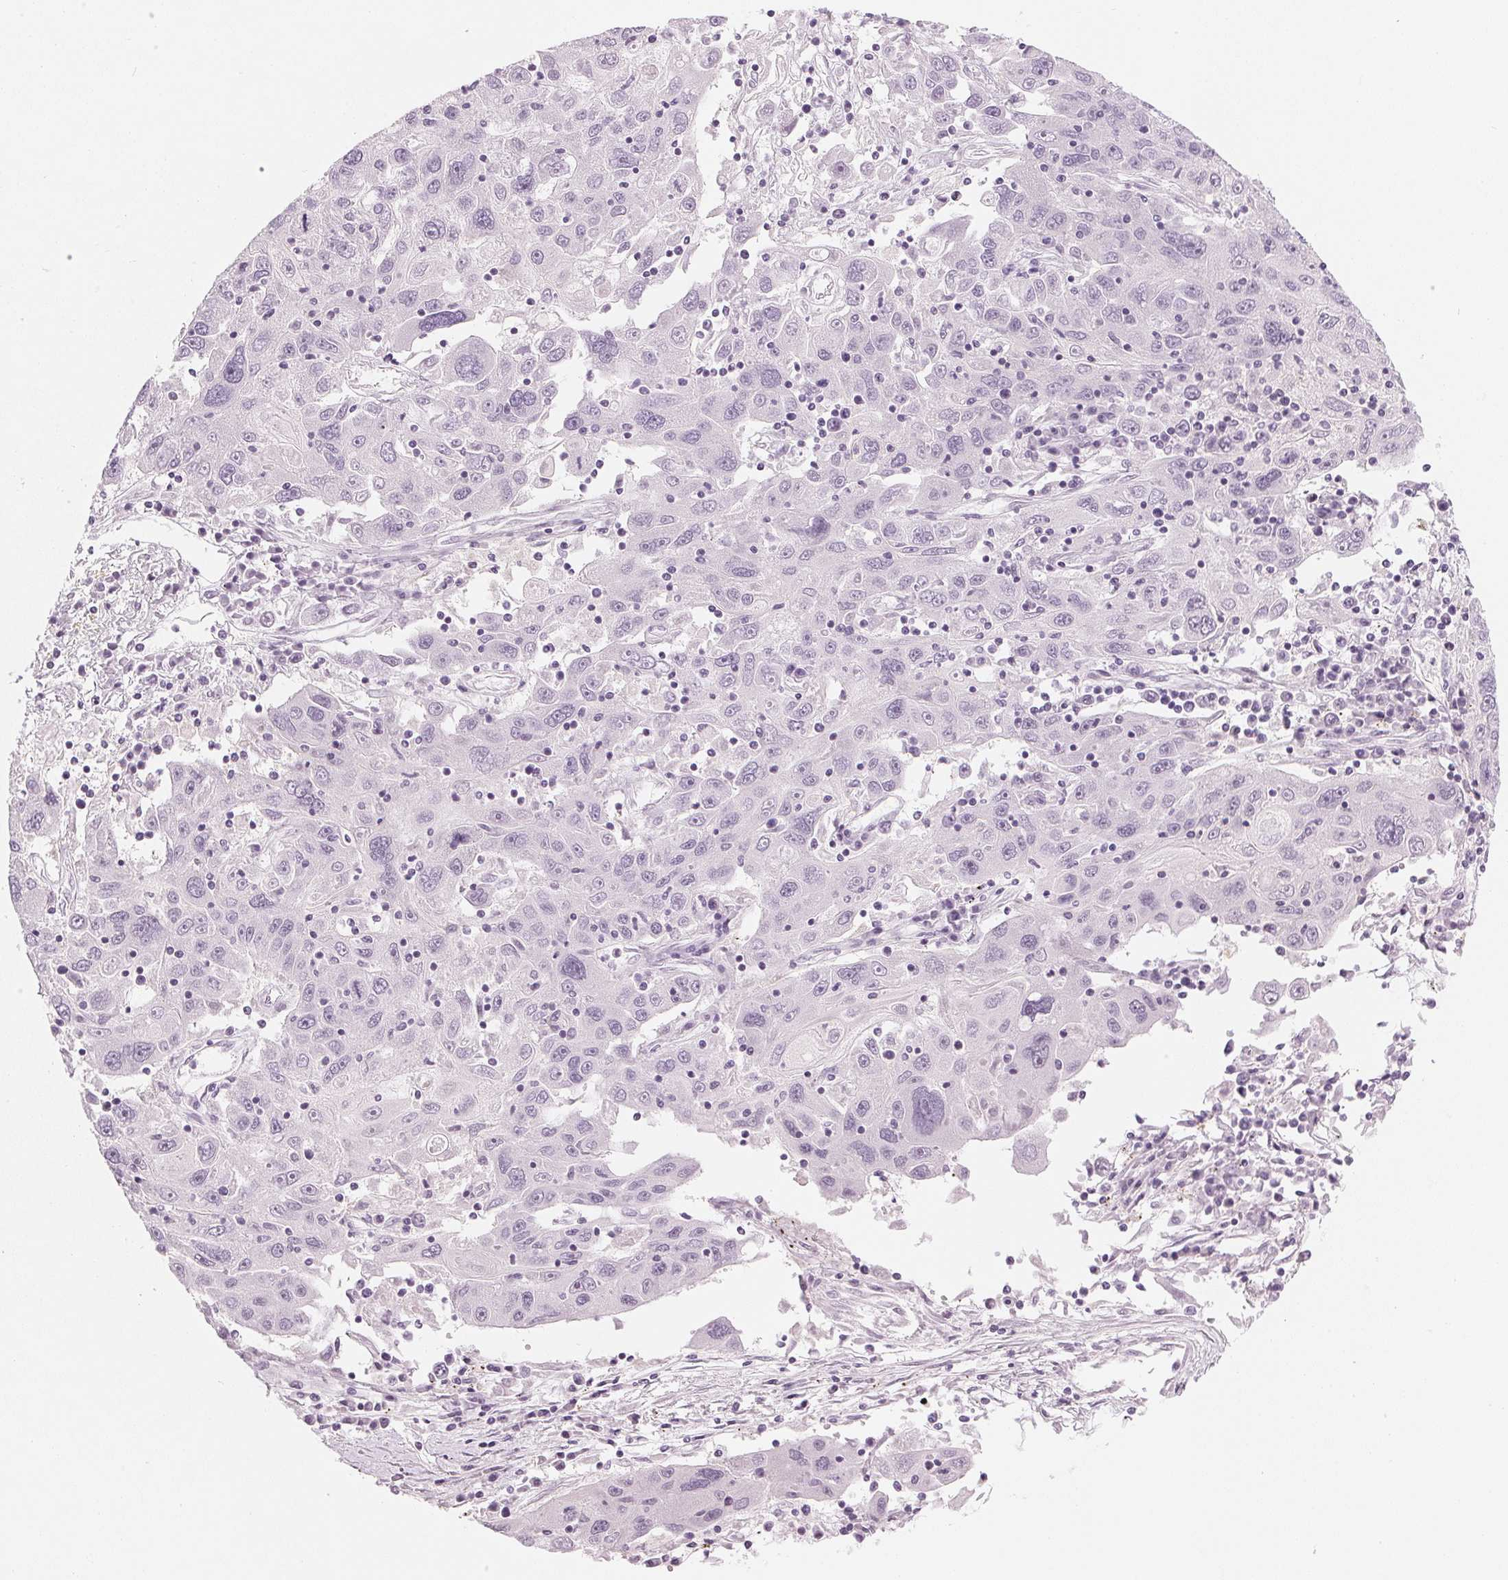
{"staining": {"intensity": "negative", "quantity": "none", "location": "none"}, "tissue": "stomach cancer", "cell_type": "Tumor cells", "image_type": "cancer", "snomed": [{"axis": "morphology", "description": "Adenocarcinoma, NOS"}, {"axis": "topography", "description": "Stomach"}], "caption": "Protein analysis of stomach adenocarcinoma displays no significant staining in tumor cells.", "gene": "CHST4", "patient": {"sex": "male", "age": 56}}